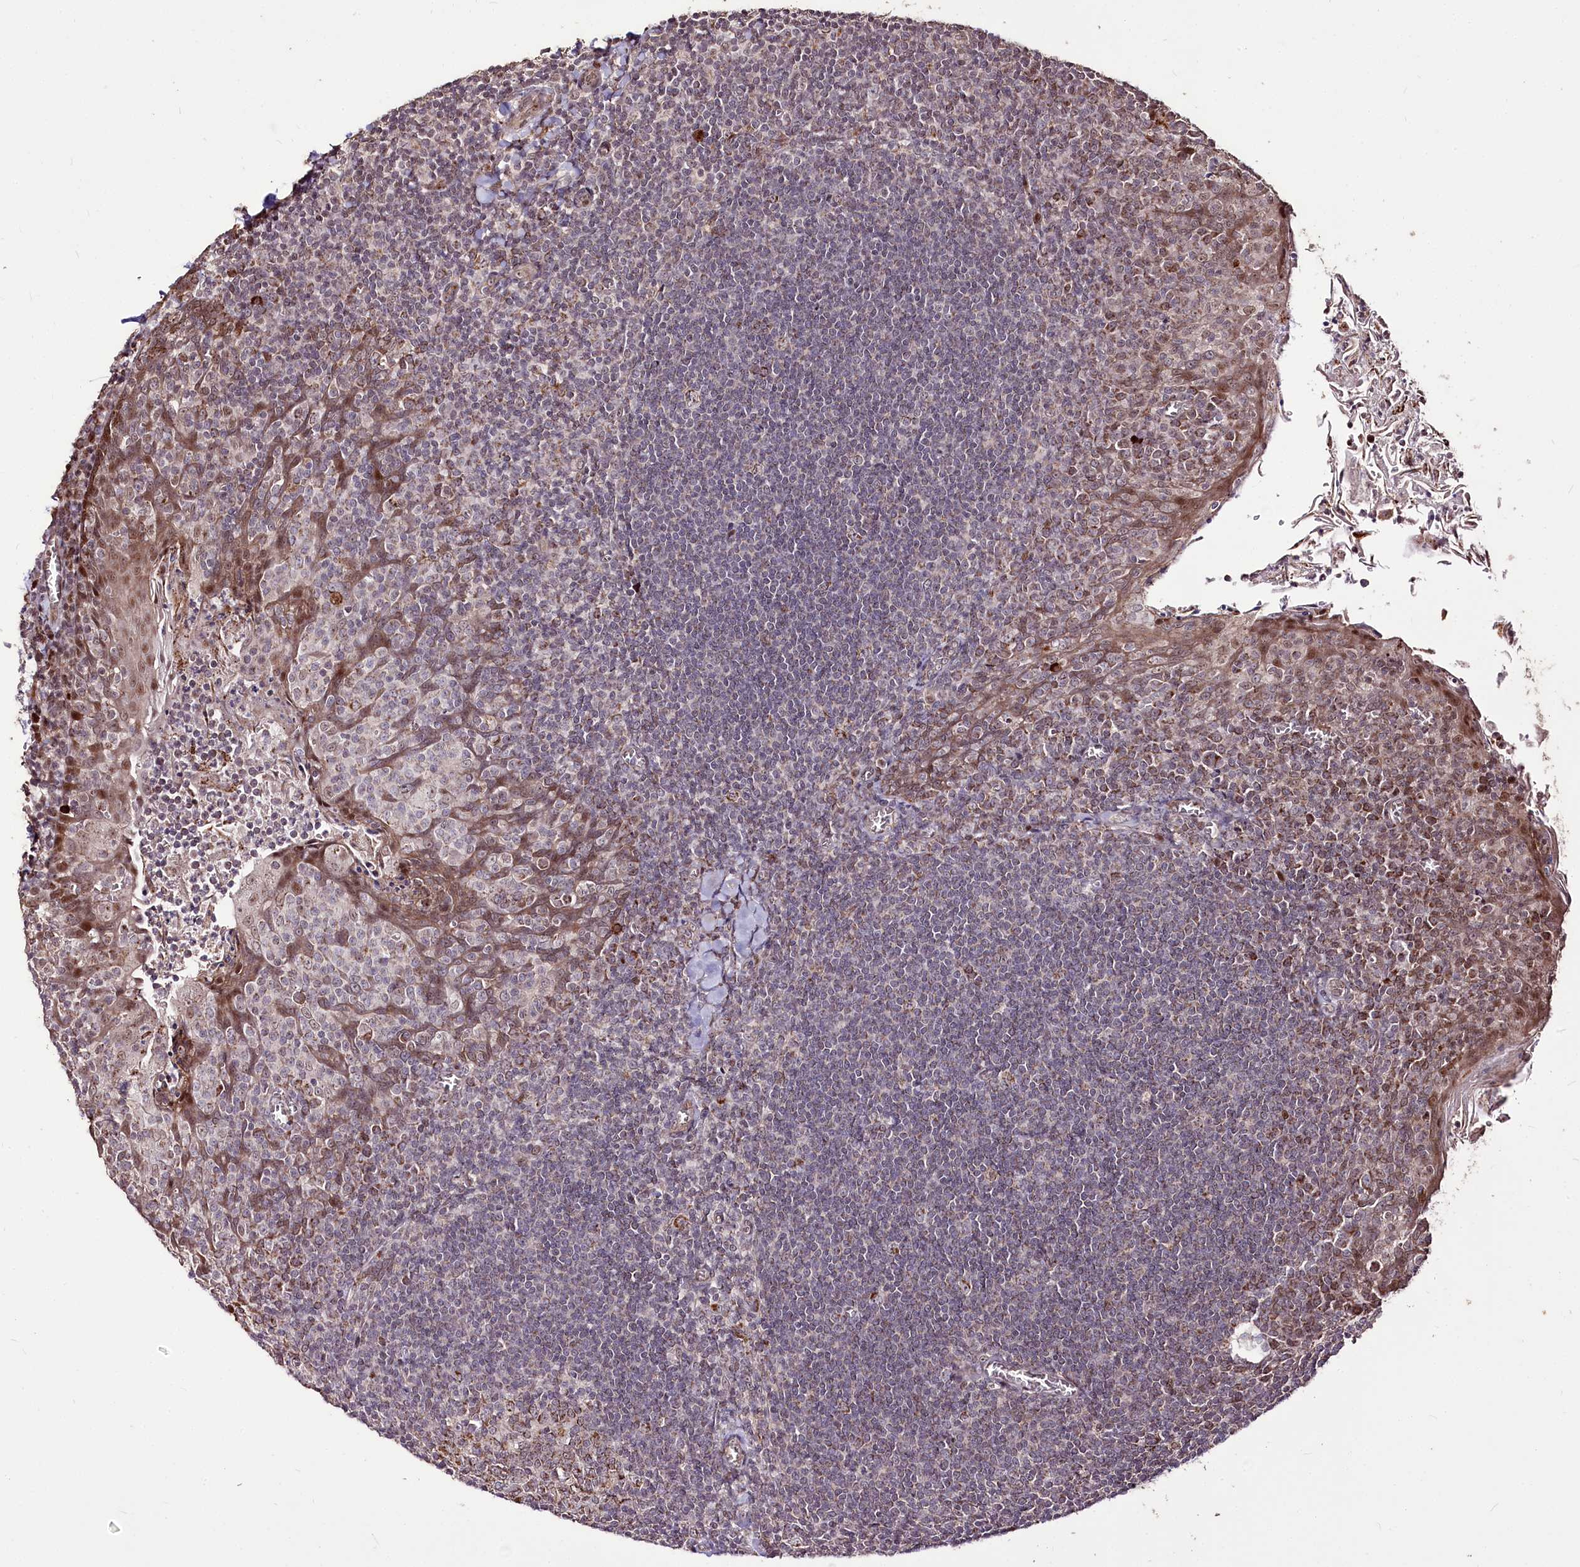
{"staining": {"intensity": "moderate", "quantity": ">75%", "location": "cytoplasmic/membranous"}, "tissue": "tonsil", "cell_type": "Germinal center cells", "image_type": "normal", "snomed": [{"axis": "morphology", "description": "Normal tissue, NOS"}, {"axis": "topography", "description": "Tonsil"}], "caption": "Germinal center cells reveal medium levels of moderate cytoplasmic/membranous expression in approximately >75% of cells in normal tonsil.", "gene": "CARD19", "patient": {"sex": "male", "age": 27}}